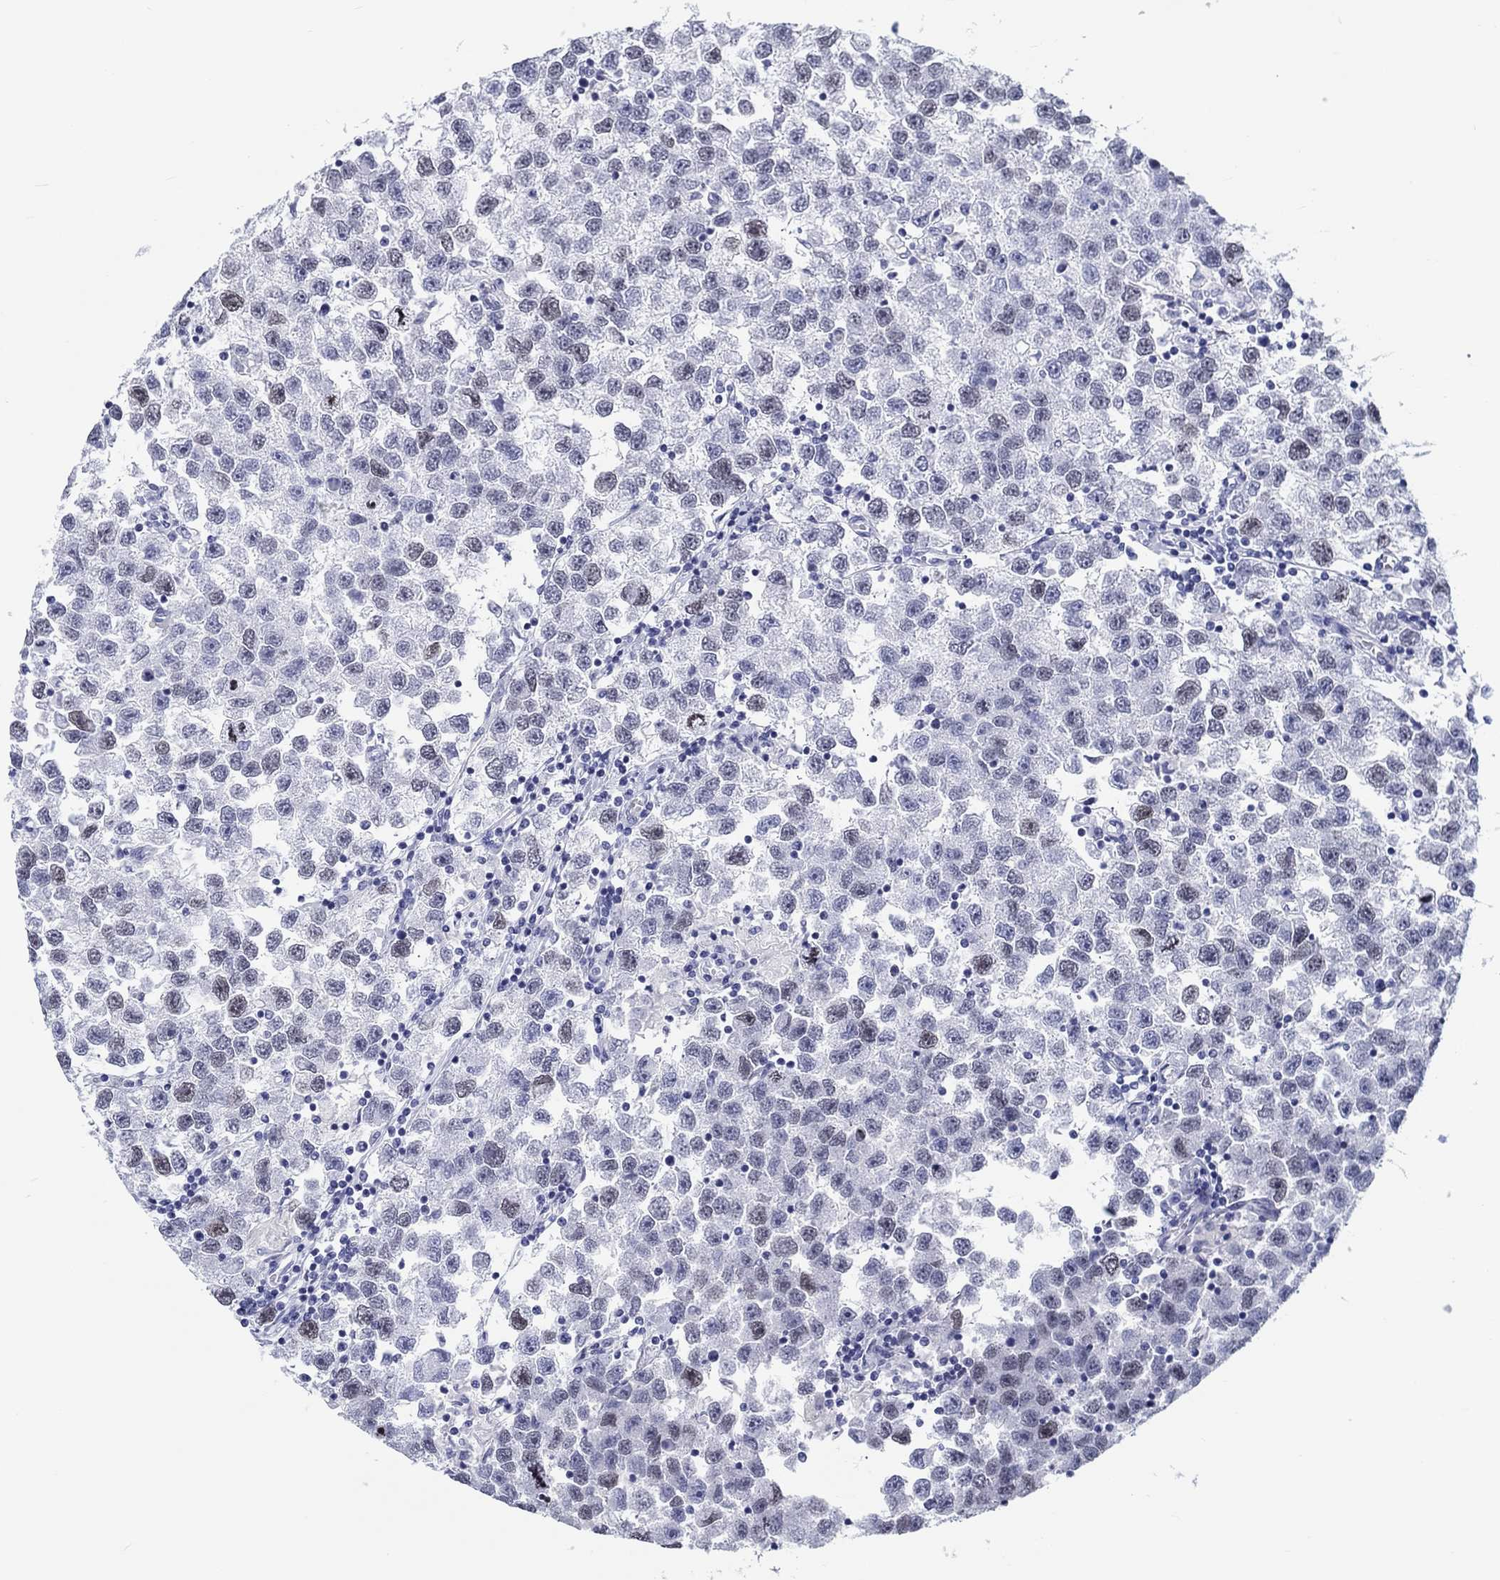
{"staining": {"intensity": "weak", "quantity": "<25%", "location": "nuclear"}, "tissue": "testis cancer", "cell_type": "Tumor cells", "image_type": "cancer", "snomed": [{"axis": "morphology", "description": "Seminoma, NOS"}, {"axis": "topography", "description": "Testis"}], "caption": "Tumor cells are negative for brown protein staining in seminoma (testis).", "gene": "H1-1", "patient": {"sex": "male", "age": 26}}